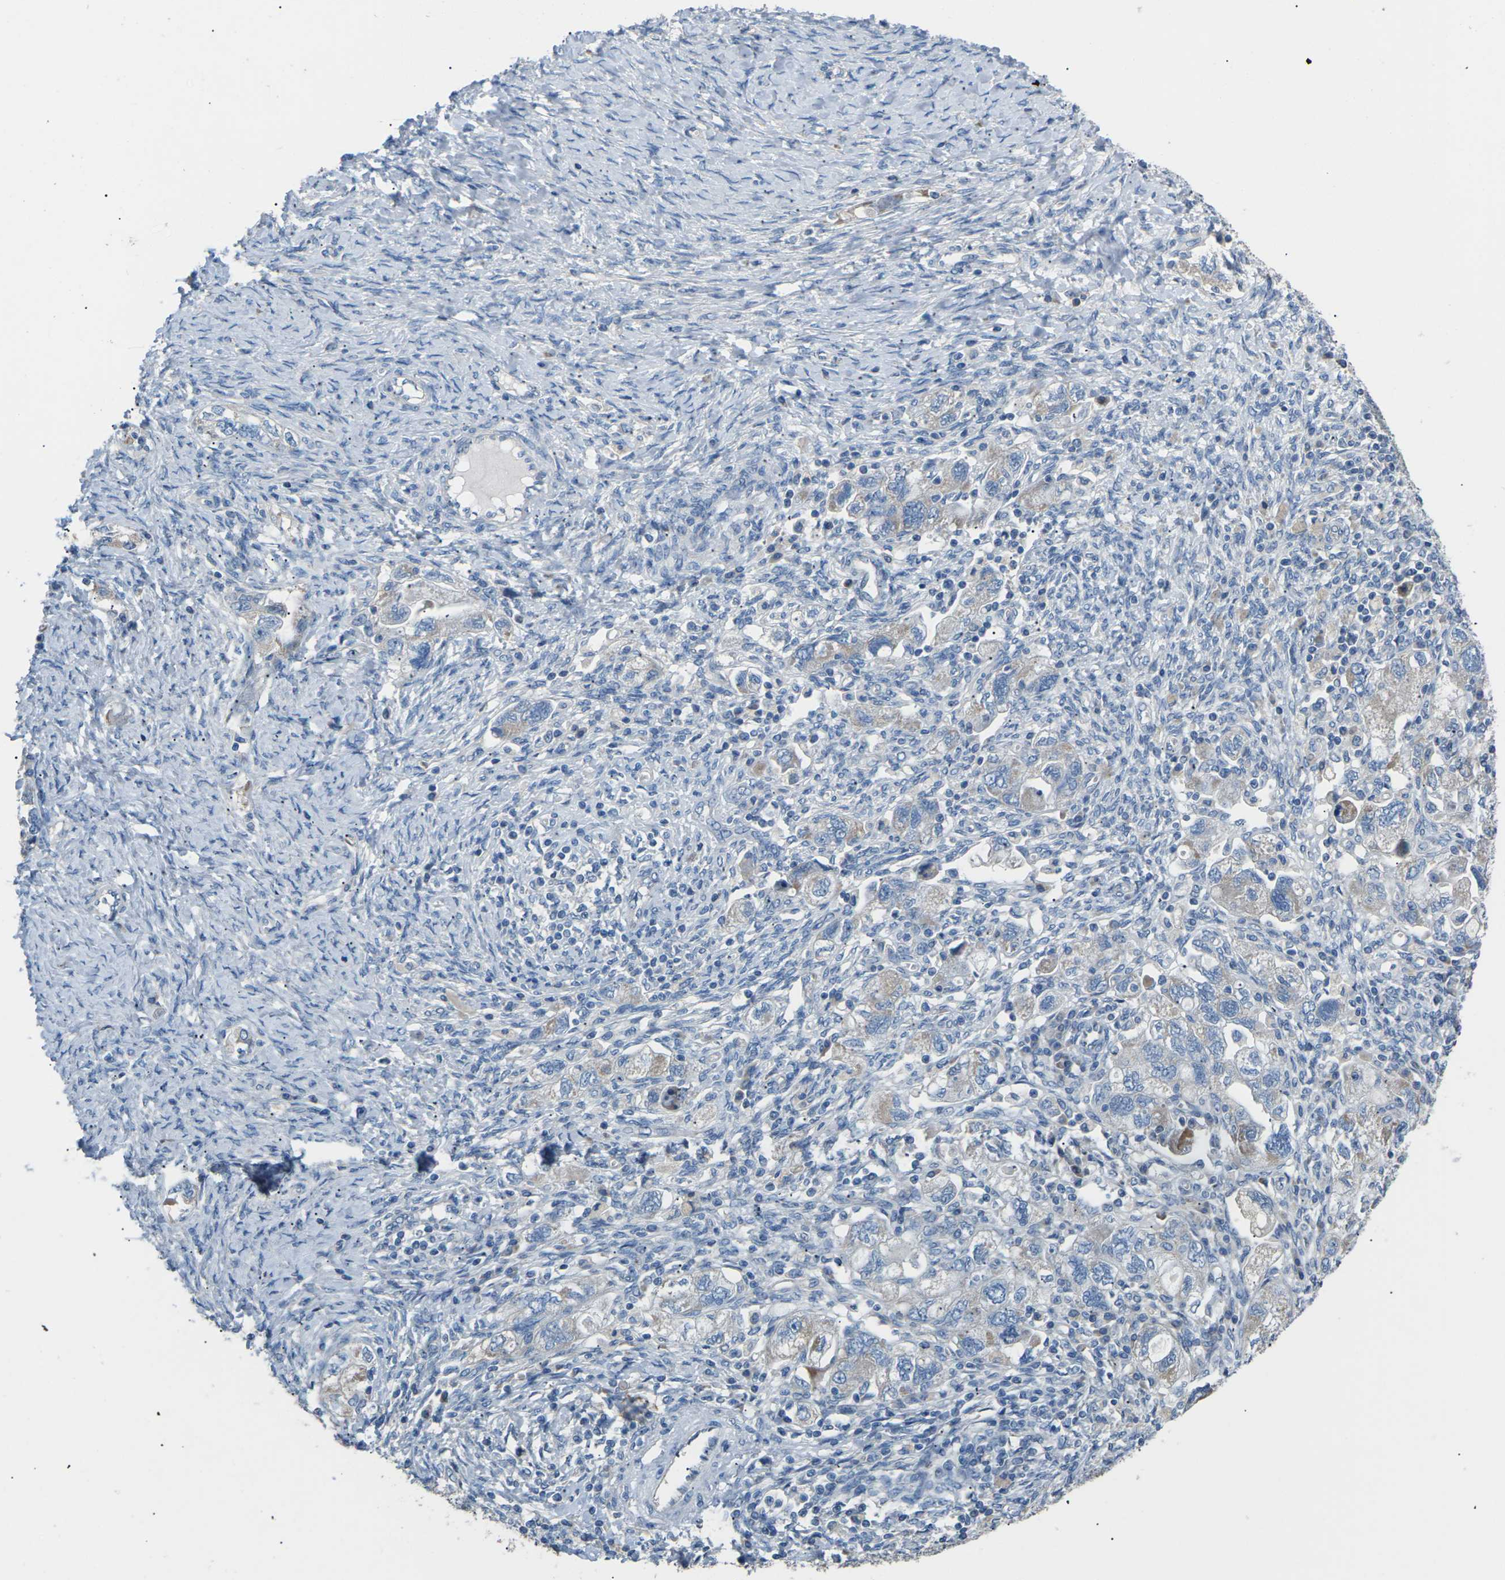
{"staining": {"intensity": "negative", "quantity": "none", "location": "none"}, "tissue": "ovarian cancer", "cell_type": "Tumor cells", "image_type": "cancer", "snomed": [{"axis": "morphology", "description": "Carcinoma, NOS"}, {"axis": "morphology", "description": "Cystadenocarcinoma, serous, NOS"}, {"axis": "topography", "description": "Ovary"}], "caption": "Tumor cells show no significant protein positivity in ovarian cancer. (DAB (3,3'-diaminobenzidine) immunohistochemistry with hematoxylin counter stain).", "gene": "KLHDC8B", "patient": {"sex": "female", "age": 69}}